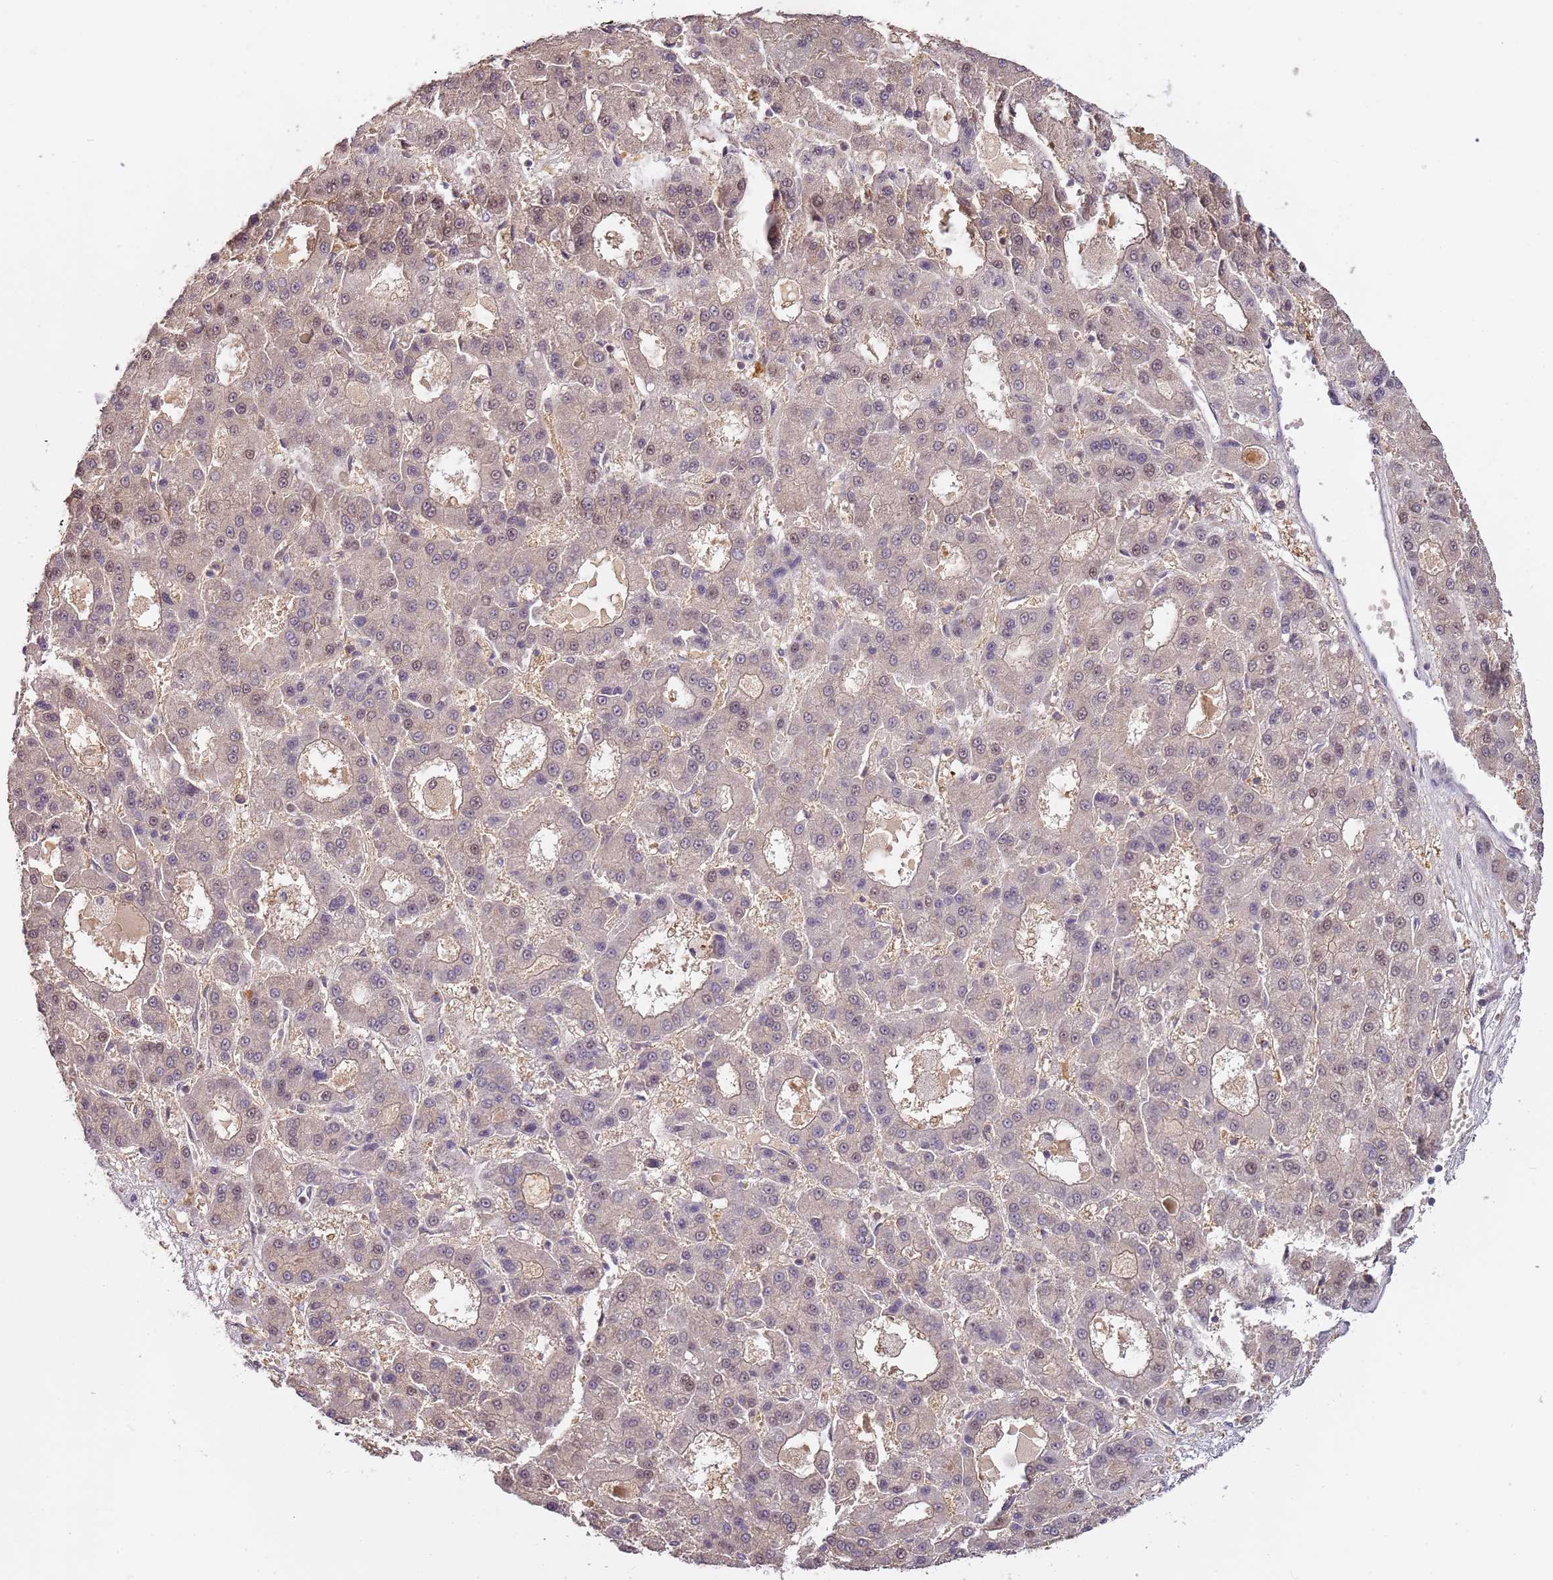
{"staining": {"intensity": "weak", "quantity": "25%-75%", "location": "nuclear"}, "tissue": "liver cancer", "cell_type": "Tumor cells", "image_type": "cancer", "snomed": [{"axis": "morphology", "description": "Carcinoma, Hepatocellular, NOS"}, {"axis": "topography", "description": "Liver"}], "caption": "Liver cancer (hepatocellular carcinoma) stained with IHC demonstrates weak nuclear expression in approximately 25%-75% of tumor cells.", "gene": "GSTO2", "patient": {"sex": "male", "age": 70}}